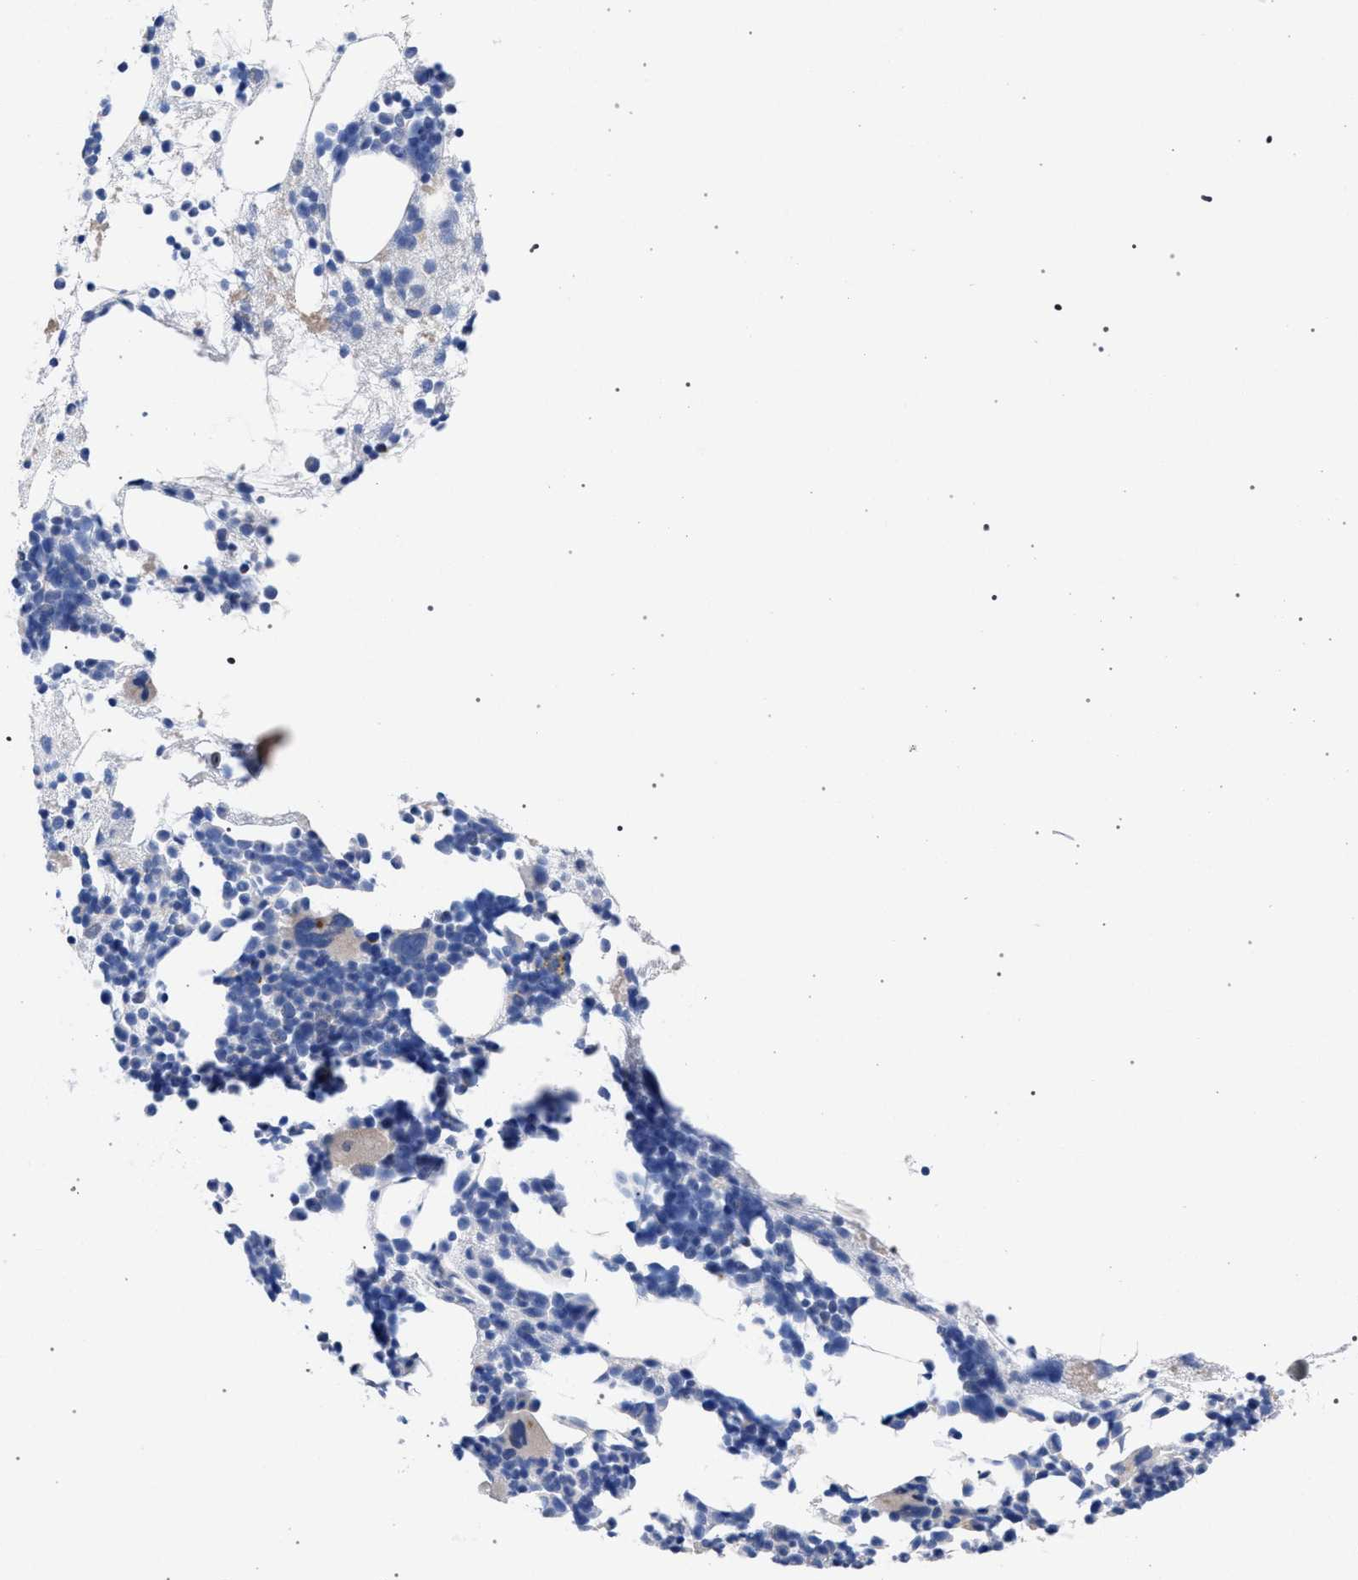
{"staining": {"intensity": "negative", "quantity": "none", "location": "none"}, "tissue": "bone marrow", "cell_type": "Hematopoietic cells", "image_type": "normal", "snomed": [{"axis": "morphology", "description": "Normal tissue, NOS"}, {"axis": "morphology", "description": "Inflammation, NOS"}, {"axis": "topography", "description": "Bone marrow"}], "caption": "IHC histopathology image of benign bone marrow: bone marrow stained with DAB (3,3'-diaminobenzidine) demonstrates no significant protein staining in hematopoietic cells. The staining is performed using DAB brown chromogen with nuclei counter-stained in using hematoxylin.", "gene": "GMPR", "patient": {"sex": "female", "age": 81}}